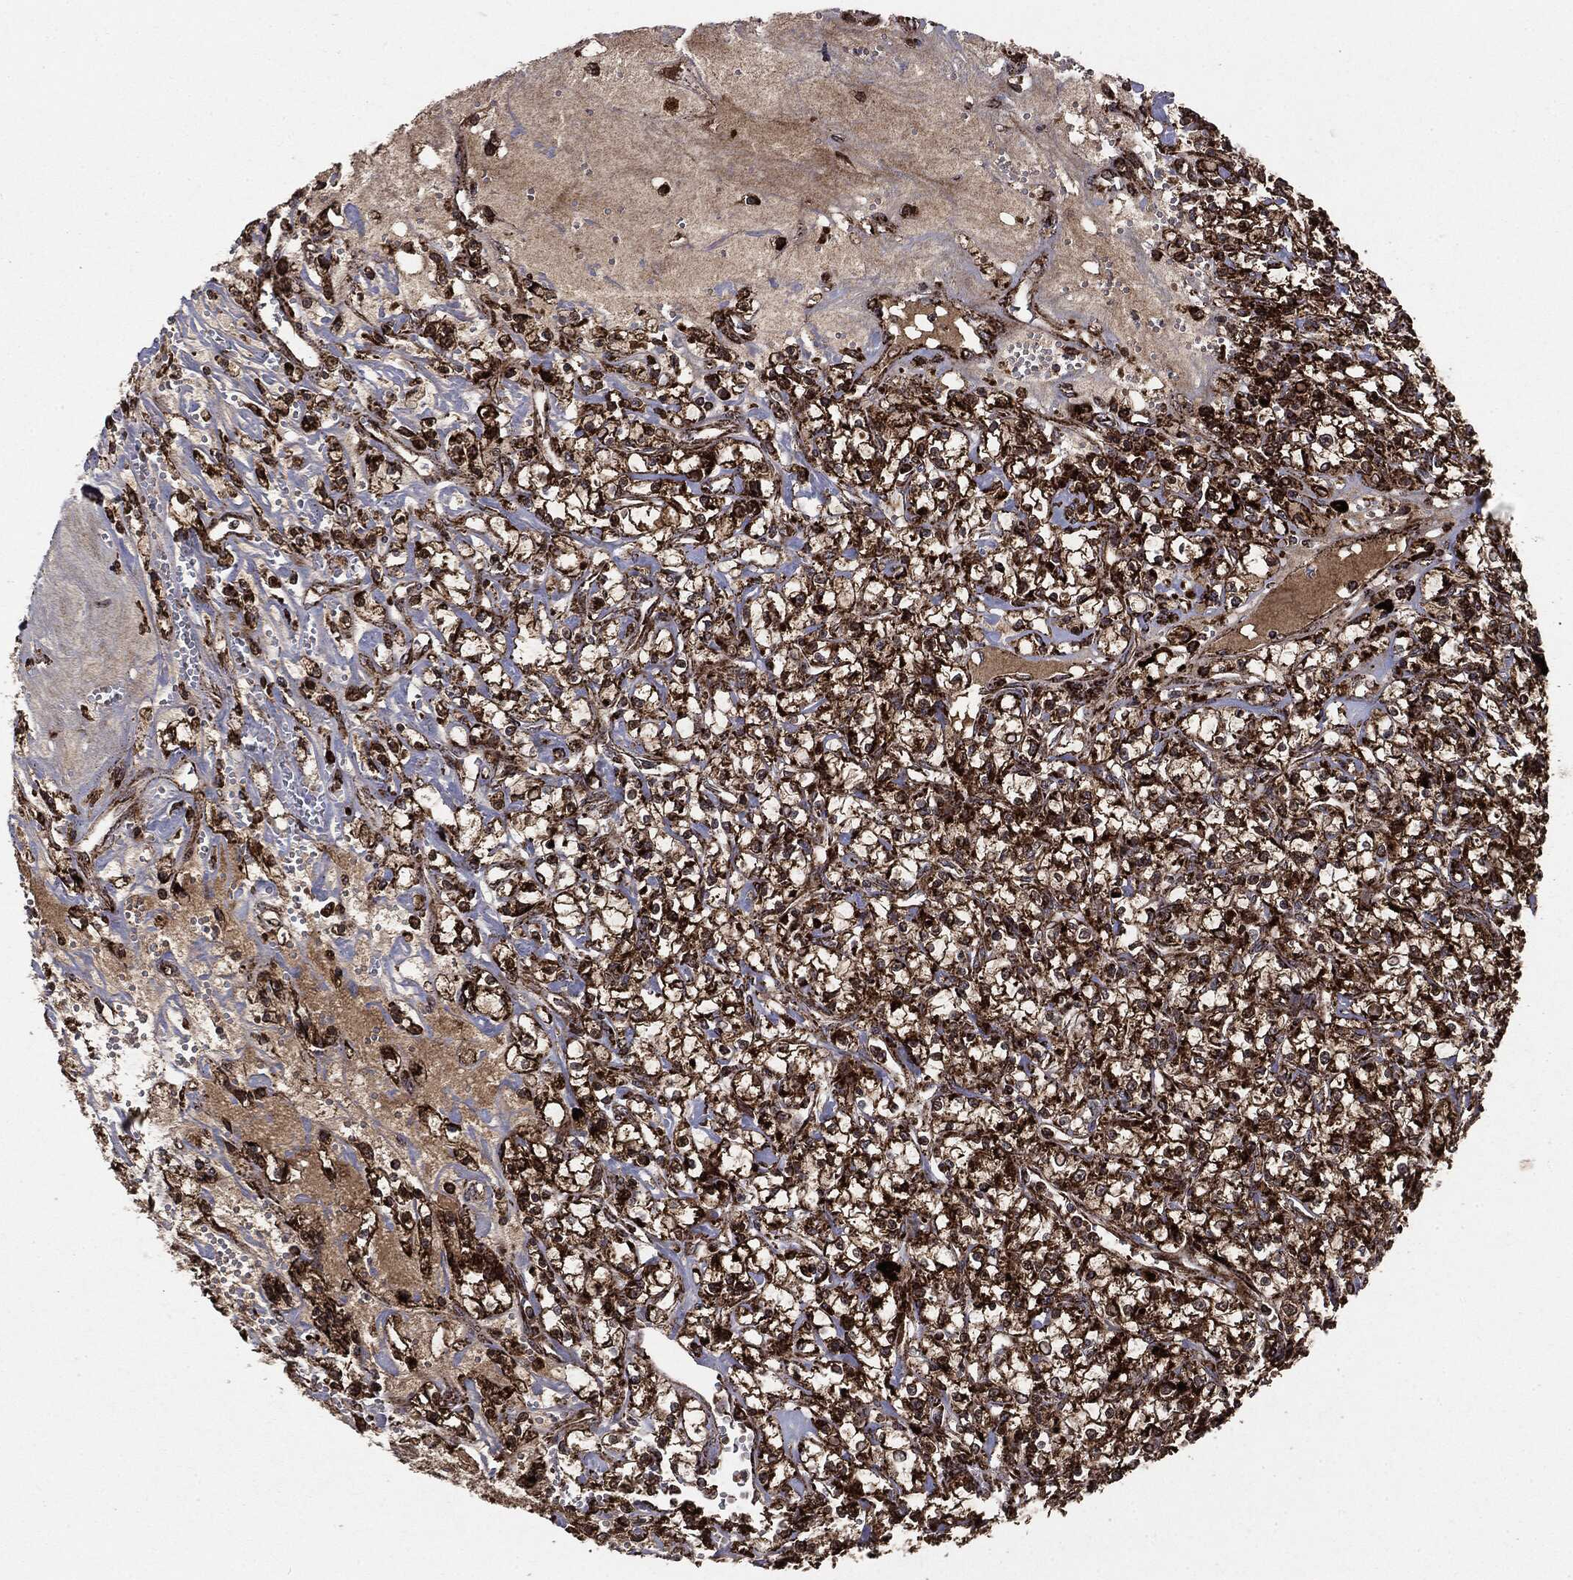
{"staining": {"intensity": "strong", "quantity": ">75%", "location": "cytoplasmic/membranous"}, "tissue": "renal cancer", "cell_type": "Tumor cells", "image_type": "cancer", "snomed": [{"axis": "morphology", "description": "Adenocarcinoma, NOS"}, {"axis": "topography", "description": "Kidney"}], "caption": "Renal adenocarcinoma stained with a protein marker exhibits strong staining in tumor cells.", "gene": "MAP2K1", "patient": {"sex": "female", "age": 59}}